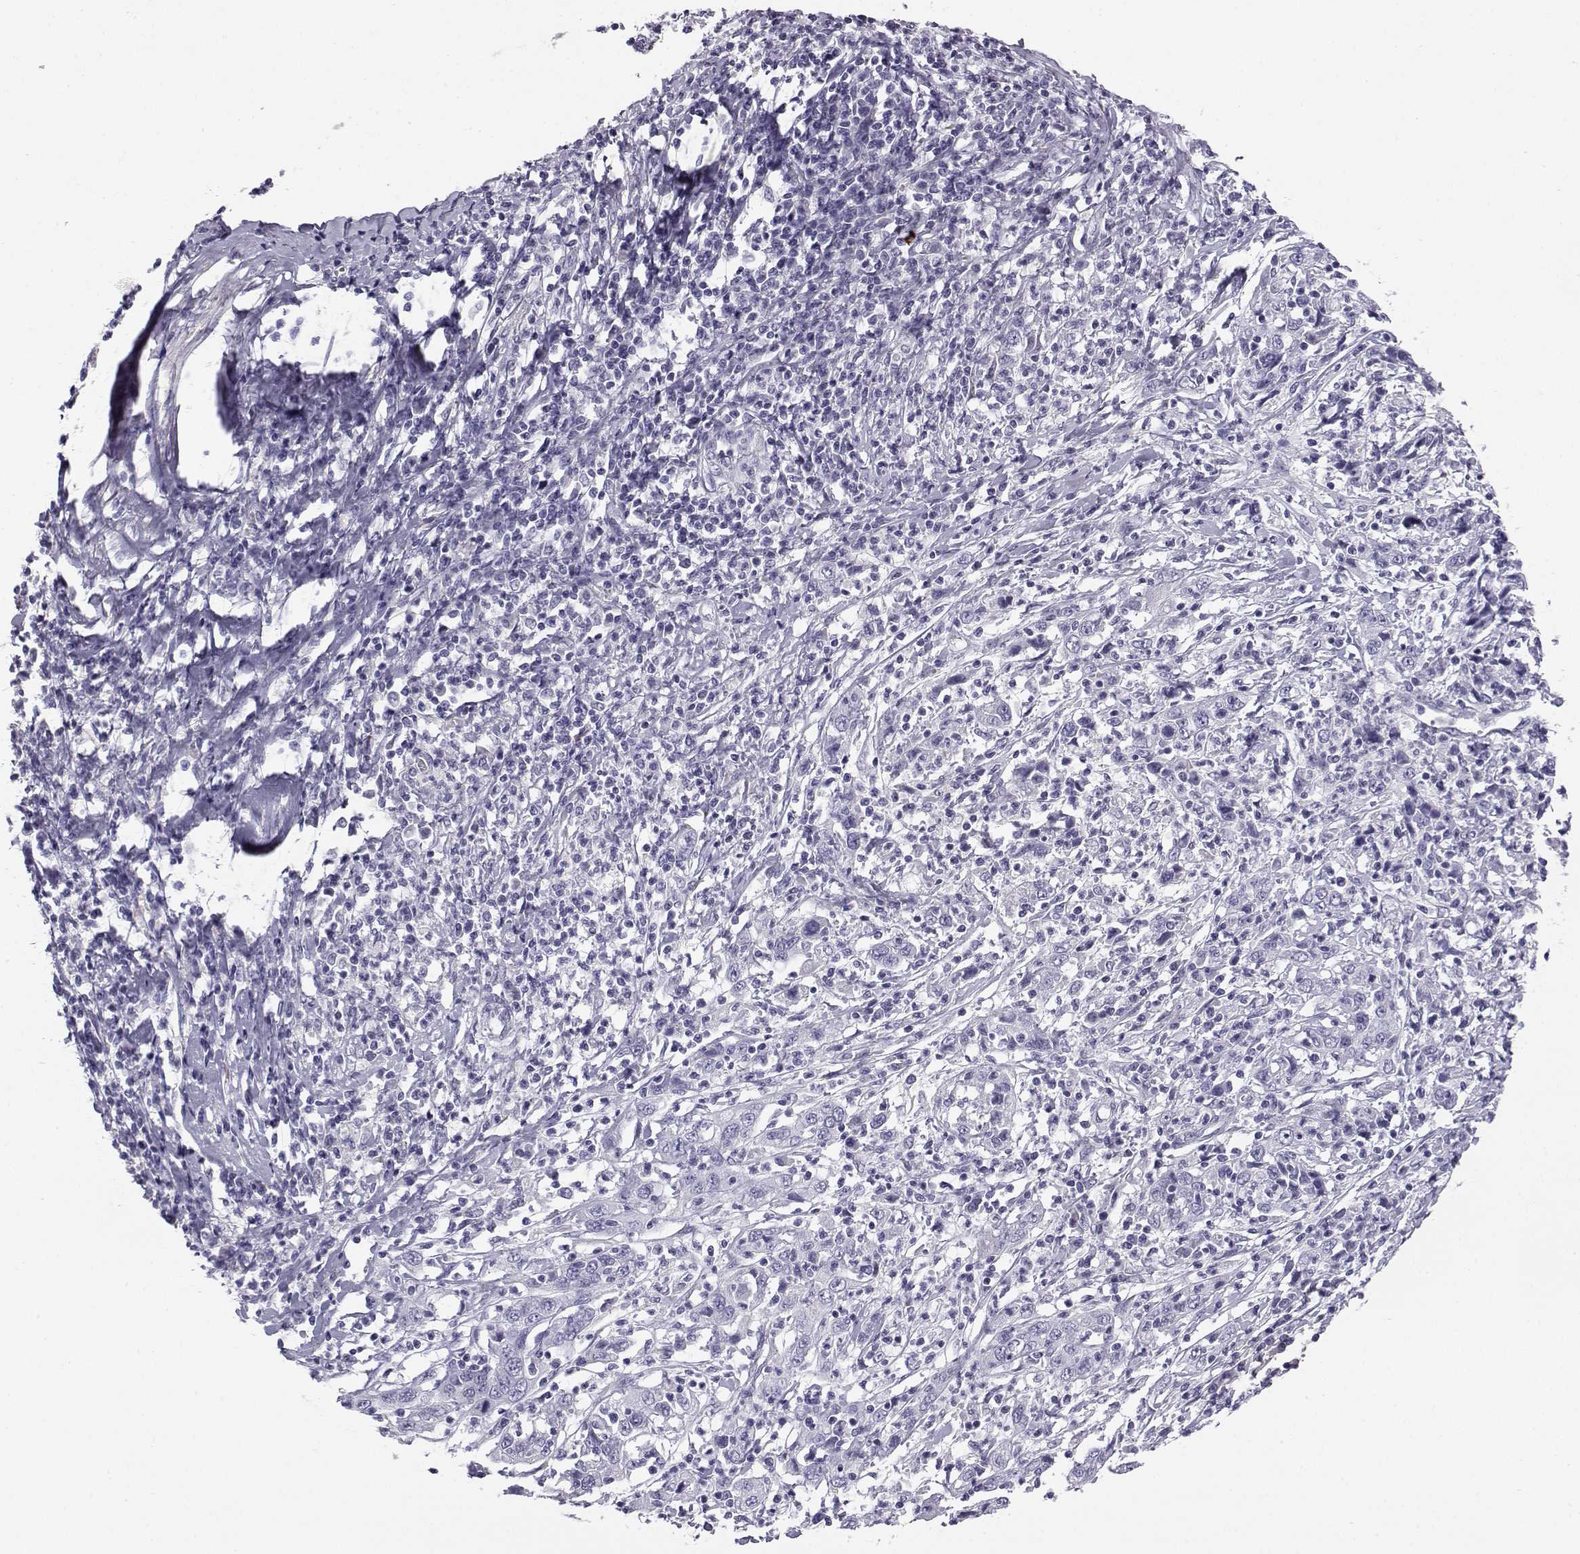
{"staining": {"intensity": "negative", "quantity": "none", "location": "none"}, "tissue": "cervical cancer", "cell_type": "Tumor cells", "image_type": "cancer", "snomed": [{"axis": "morphology", "description": "Squamous cell carcinoma, NOS"}, {"axis": "topography", "description": "Cervix"}], "caption": "High magnification brightfield microscopy of squamous cell carcinoma (cervical) stained with DAB (3,3'-diaminobenzidine) (brown) and counterstained with hematoxylin (blue): tumor cells show no significant staining.", "gene": "KCNMB4", "patient": {"sex": "female", "age": 46}}